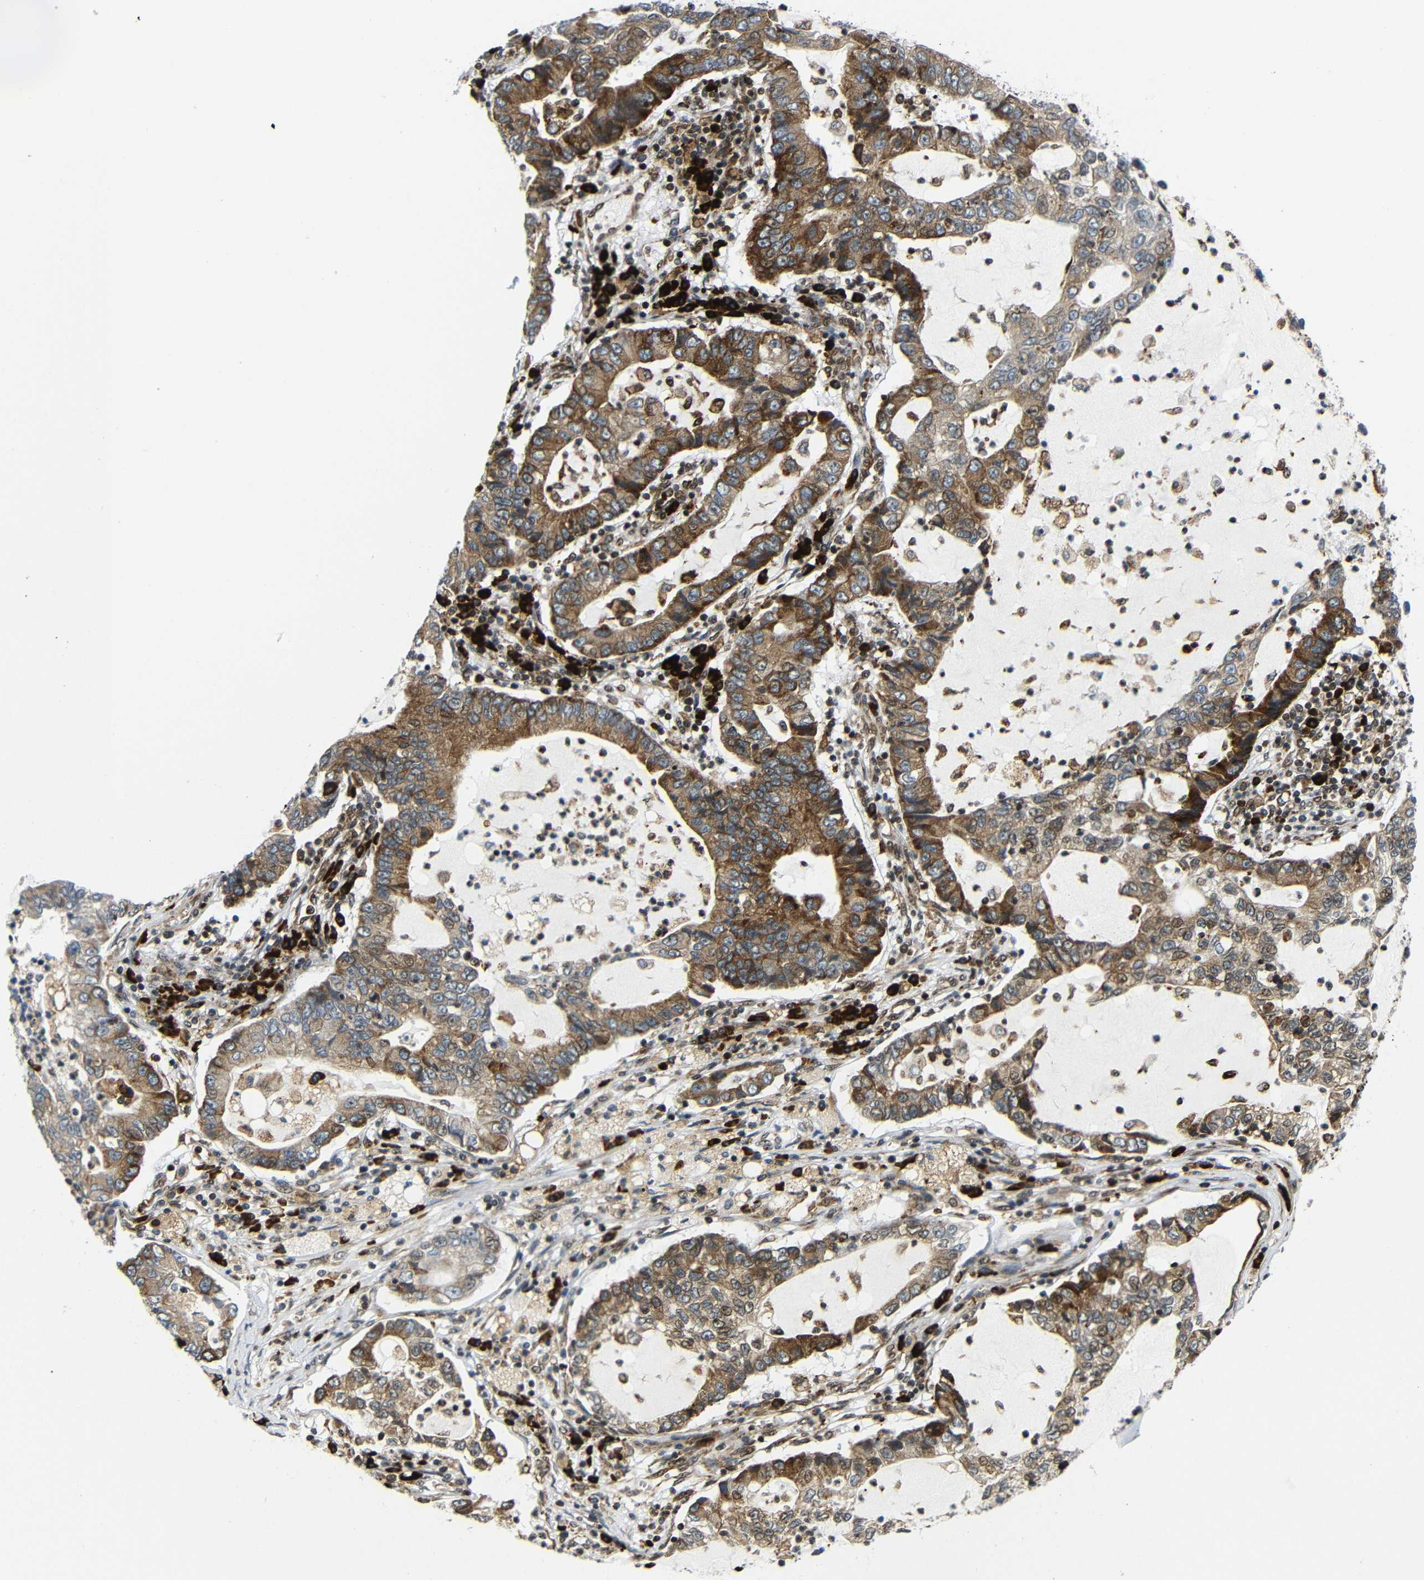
{"staining": {"intensity": "moderate", "quantity": ">75%", "location": "cytoplasmic/membranous"}, "tissue": "lung cancer", "cell_type": "Tumor cells", "image_type": "cancer", "snomed": [{"axis": "morphology", "description": "Adenocarcinoma, NOS"}, {"axis": "topography", "description": "Lung"}], "caption": "The image exhibits a brown stain indicating the presence of a protein in the cytoplasmic/membranous of tumor cells in adenocarcinoma (lung).", "gene": "SPCS2", "patient": {"sex": "female", "age": 51}}